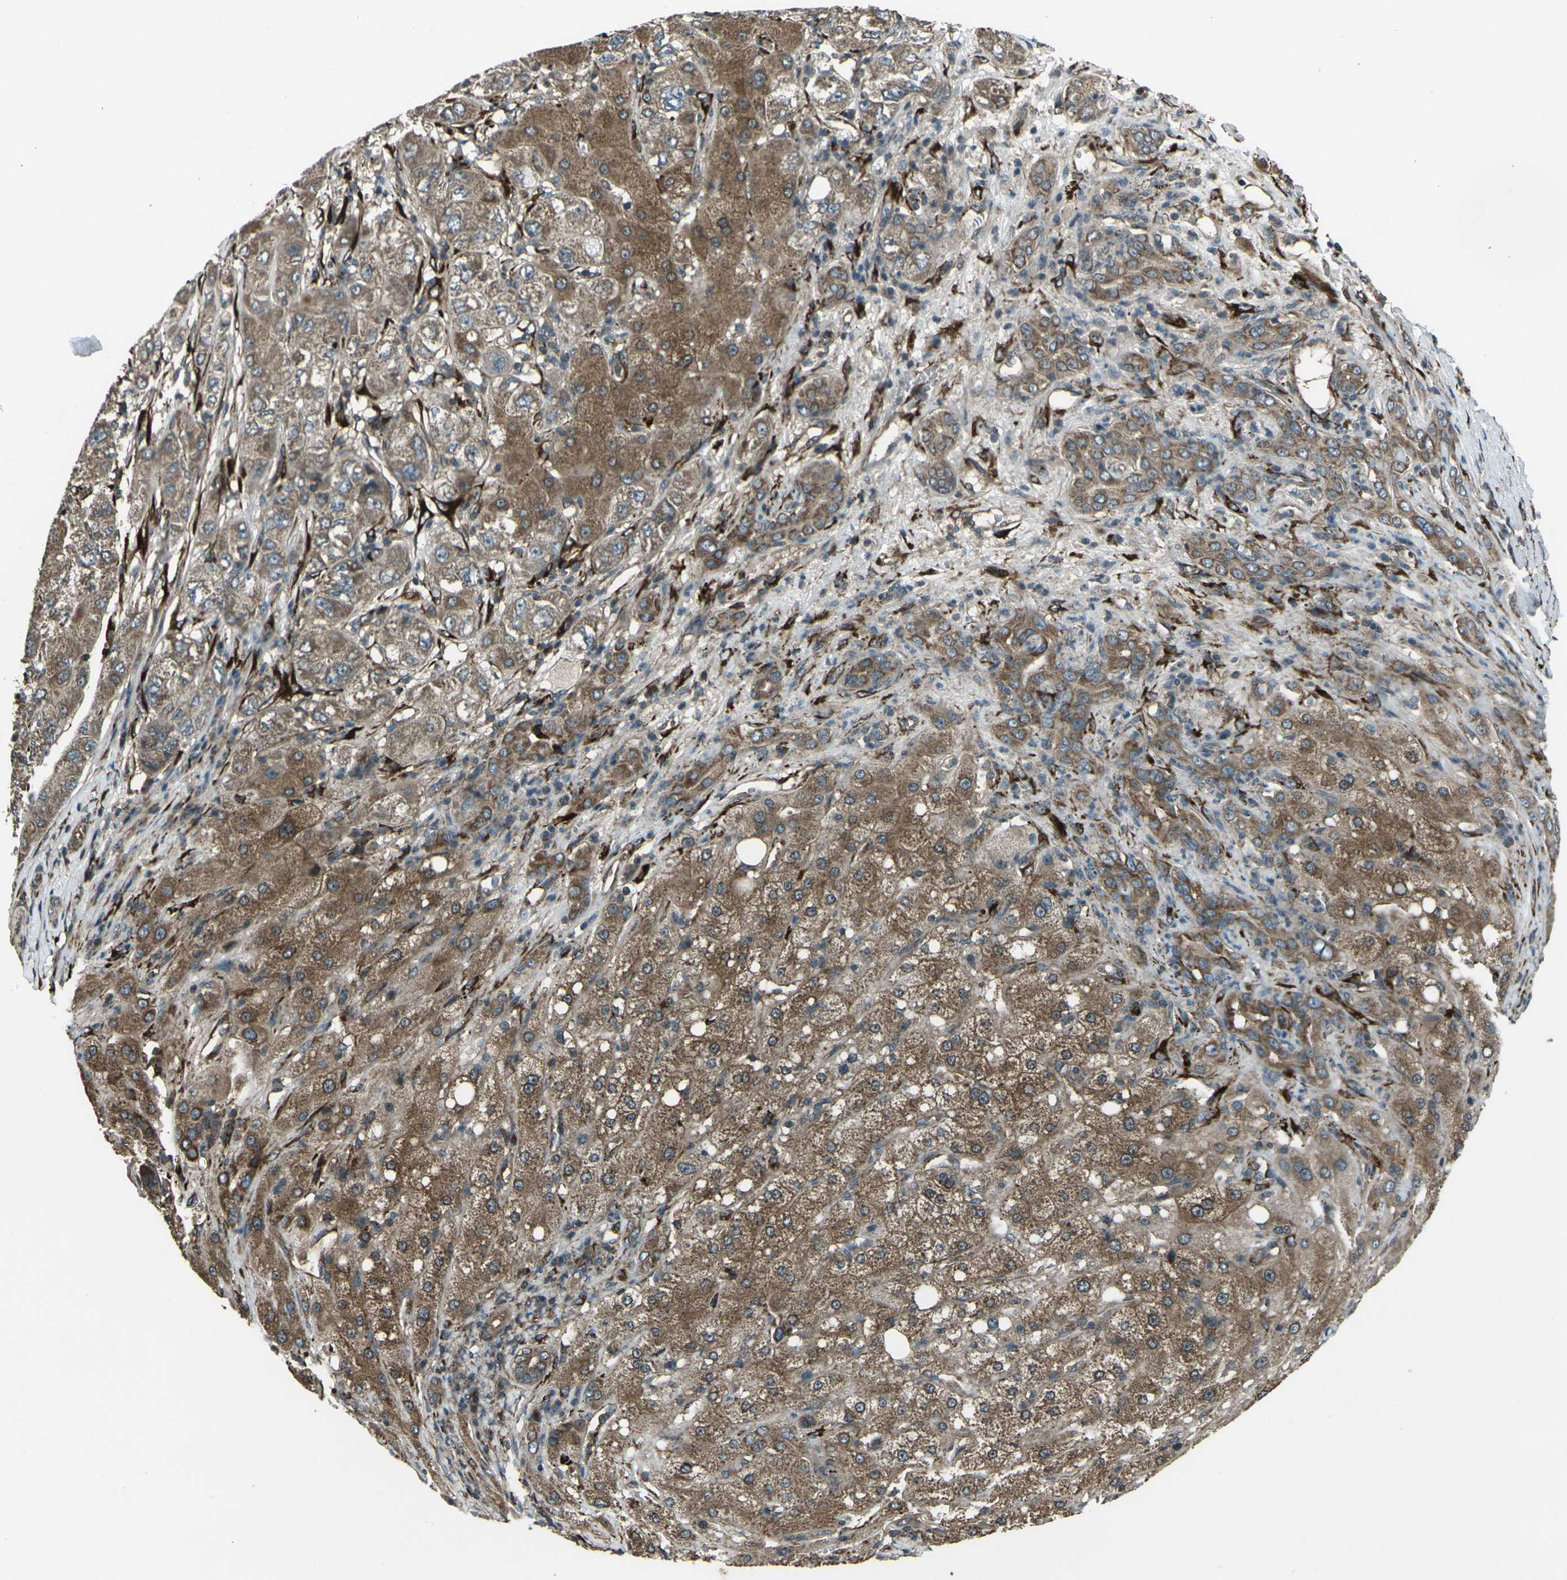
{"staining": {"intensity": "moderate", "quantity": ">75%", "location": "cytoplasmic/membranous"}, "tissue": "liver cancer", "cell_type": "Tumor cells", "image_type": "cancer", "snomed": [{"axis": "morphology", "description": "Carcinoma, Hepatocellular, NOS"}, {"axis": "topography", "description": "Liver"}], "caption": "Tumor cells exhibit medium levels of moderate cytoplasmic/membranous positivity in approximately >75% of cells in human liver hepatocellular carcinoma.", "gene": "LSMEM1", "patient": {"sex": "male", "age": 80}}